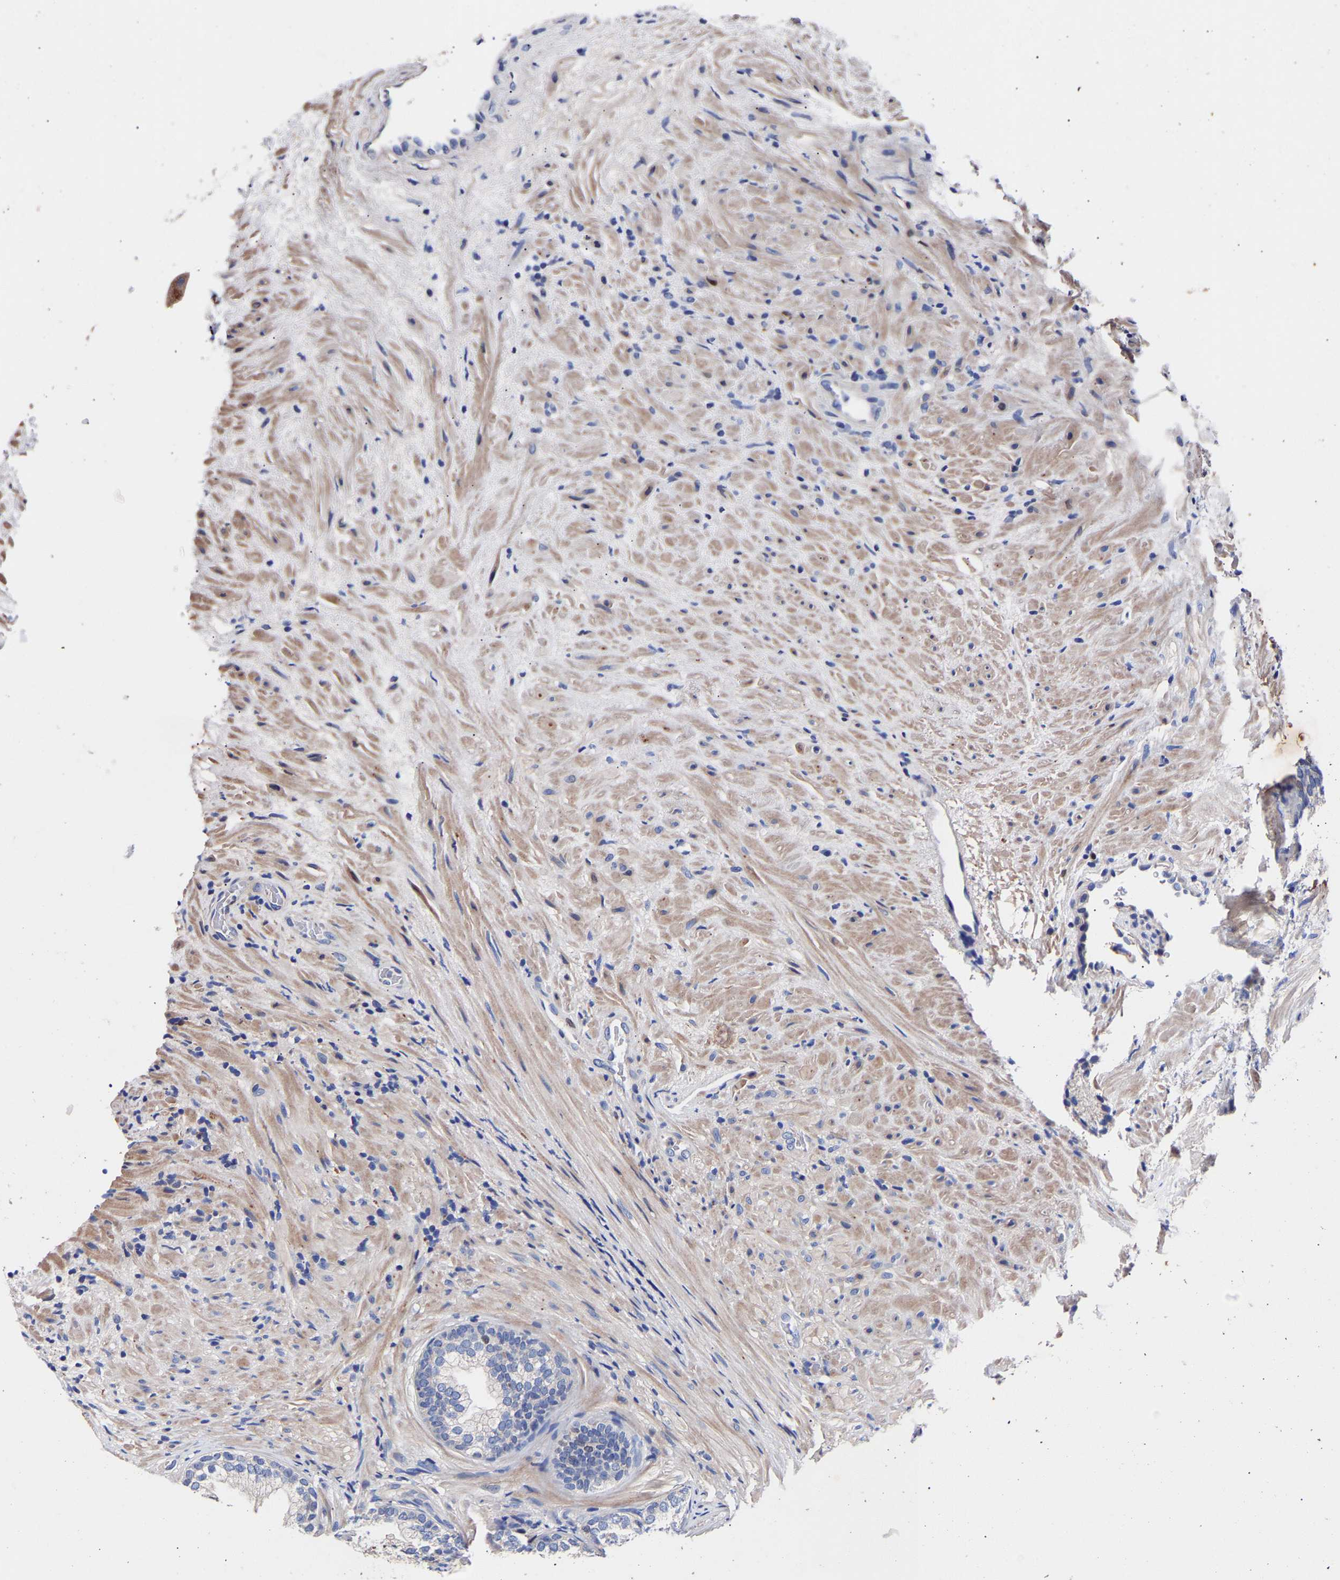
{"staining": {"intensity": "strong", "quantity": "25%-75%", "location": "cytoplasmic/membranous"}, "tissue": "prostate", "cell_type": "Glandular cells", "image_type": "normal", "snomed": [{"axis": "morphology", "description": "Normal tissue, NOS"}, {"axis": "topography", "description": "Prostate"}], "caption": "Brown immunohistochemical staining in benign prostate displays strong cytoplasmic/membranous positivity in about 25%-75% of glandular cells. (brown staining indicates protein expression, while blue staining denotes nuclei).", "gene": "SEM1", "patient": {"sex": "male", "age": 76}}